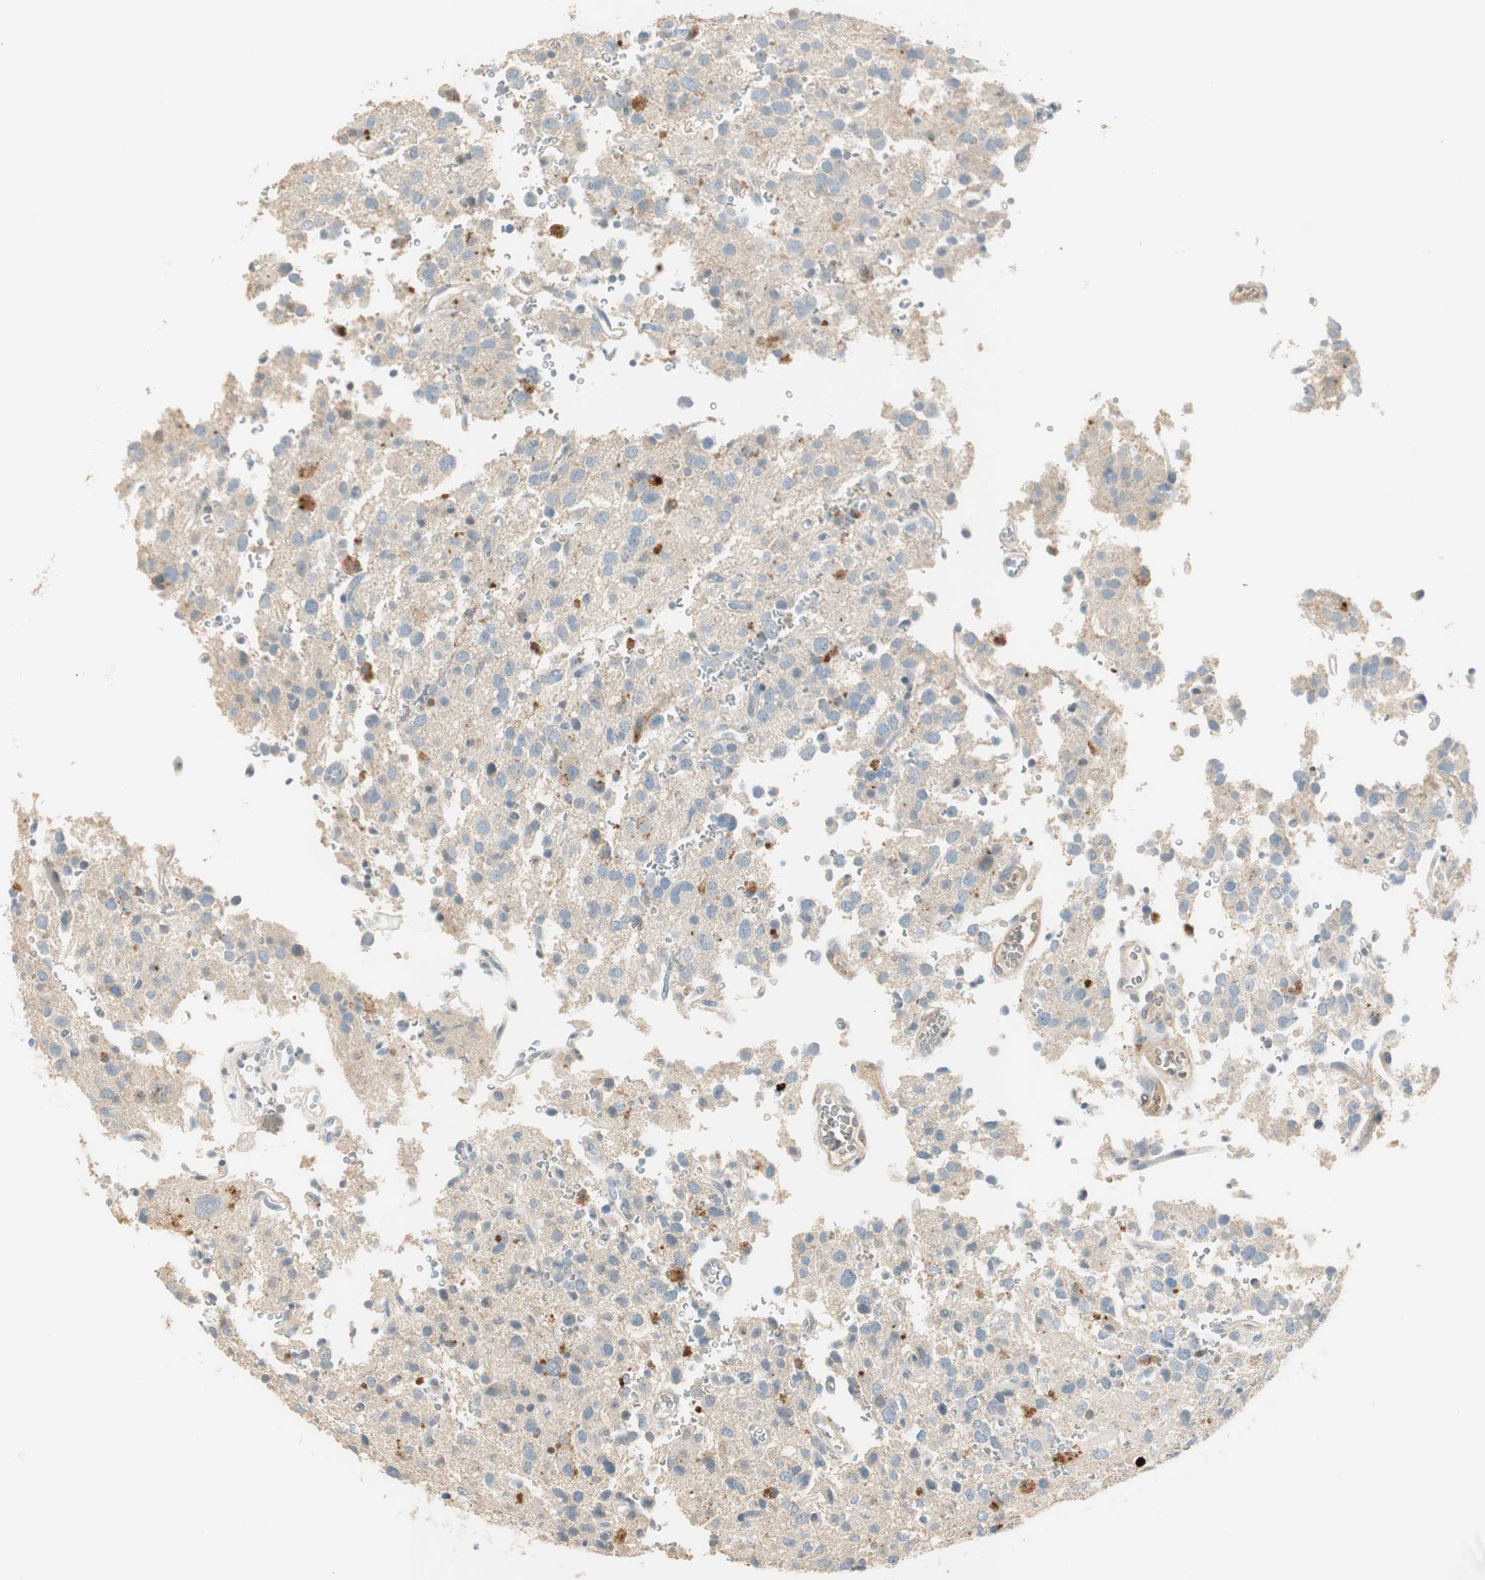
{"staining": {"intensity": "weak", "quantity": "<25%", "location": "nuclear"}, "tissue": "glioma", "cell_type": "Tumor cells", "image_type": "cancer", "snomed": [{"axis": "morphology", "description": "Glioma, malignant, High grade"}, {"axis": "topography", "description": "Brain"}], "caption": "This histopathology image is of glioma stained with immunohistochemistry (IHC) to label a protein in brown with the nuclei are counter-stained blue. There is no expression in tumor cells. (DAB immunohistochemistry visualized using brightfield microscopy, high magnification).", "gene": "RUNX2", "patient": {"sex": "male", "age": 47}}